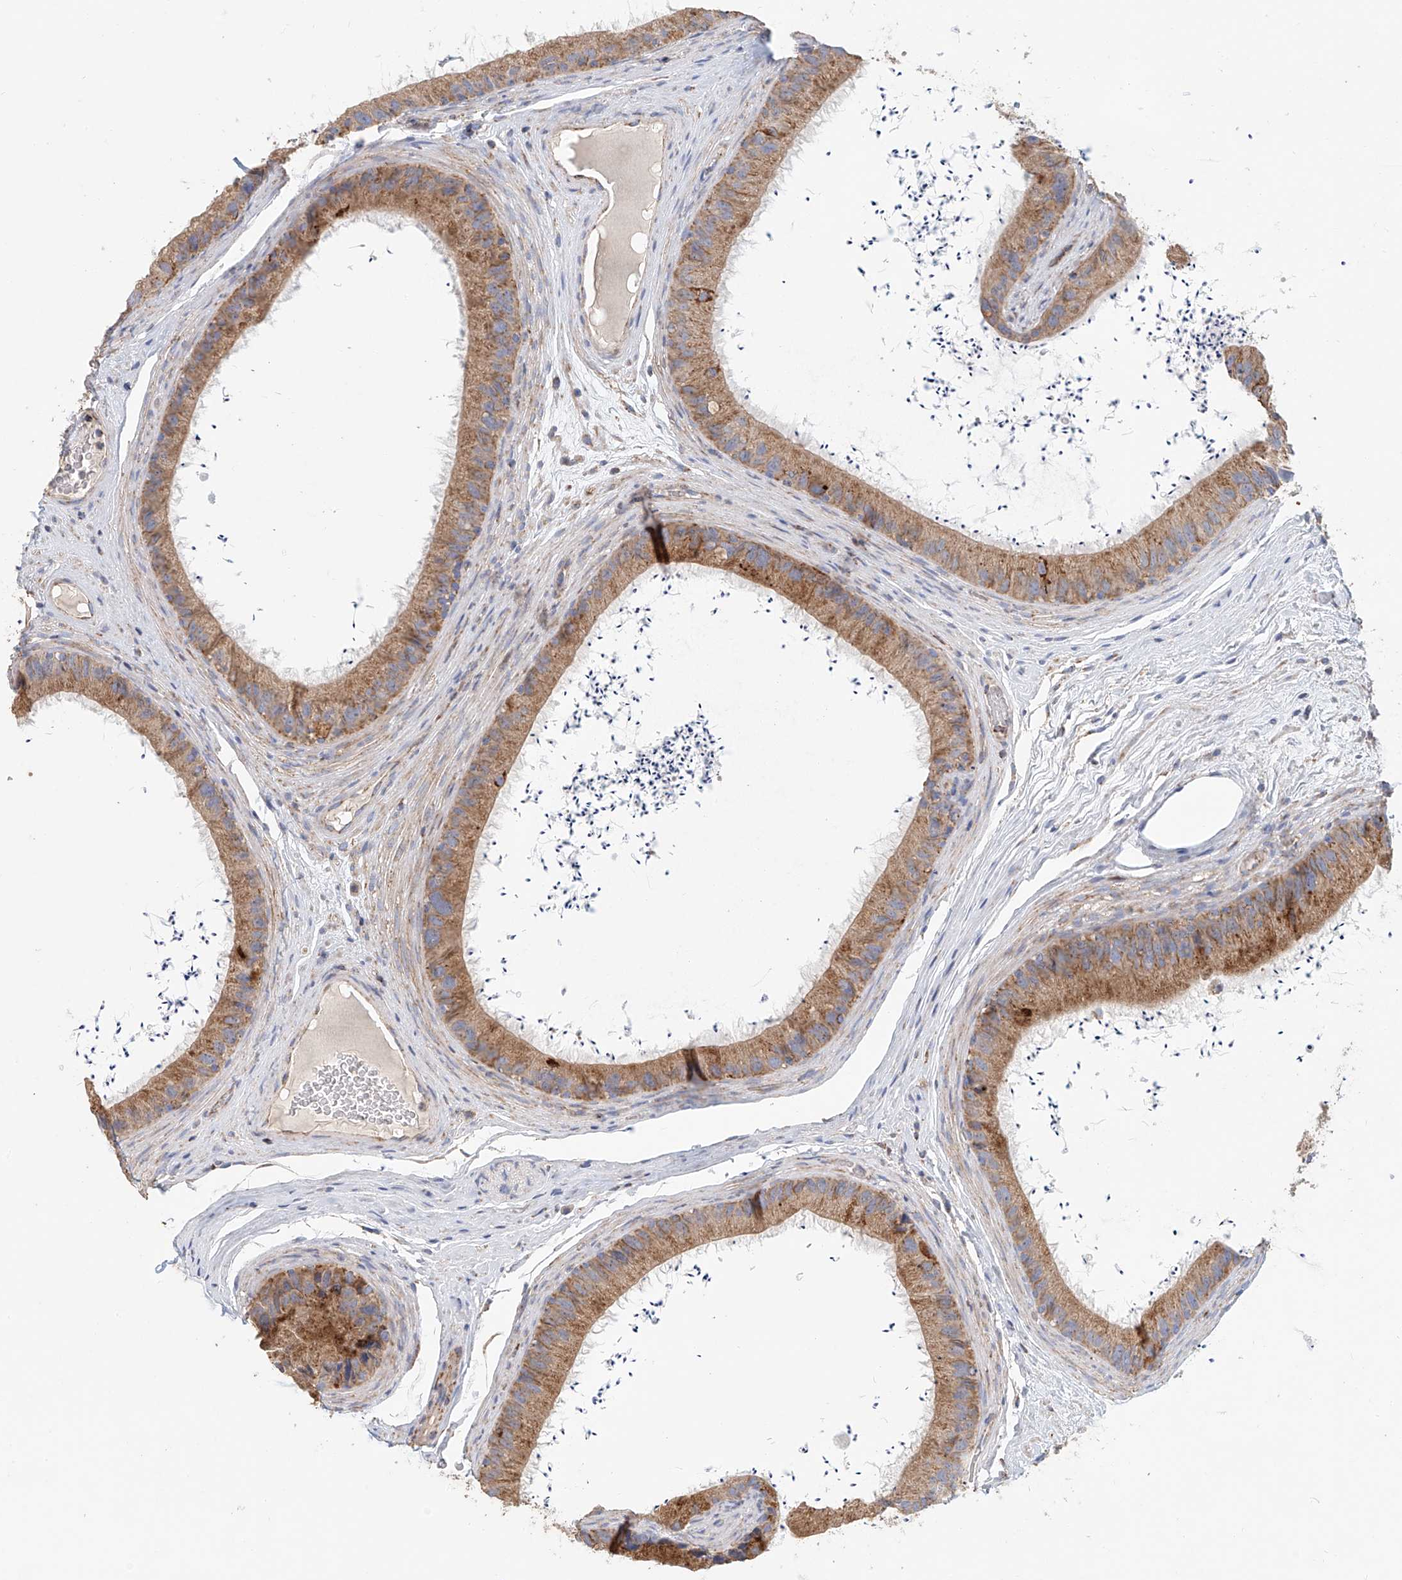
{"staining": {"intensity": "moderate", "quantity": "25%-75%", "location": "cytoplasmic/membranous"}, "tissue": "epididymis", "cell_type": "Glandular cells", "image_type": "normal", "snomed": [{"axis": "morphology", "description": "Normal tissue, NOS"}, {"axis": "topography", "description": "Epididymis, spermatic cord, NOS"}], "caption": "Immunohistochemical staining of unremarkable human epididymis exhibits medium levels of moderate cytoplasmic/membranous staining in about 25%-75% of glandular cells. (brown staining indicates protein expression, while blue staining denotes nuclei).", "gene": "MCL1", "patient": {"sex": "male", "age": 50}}